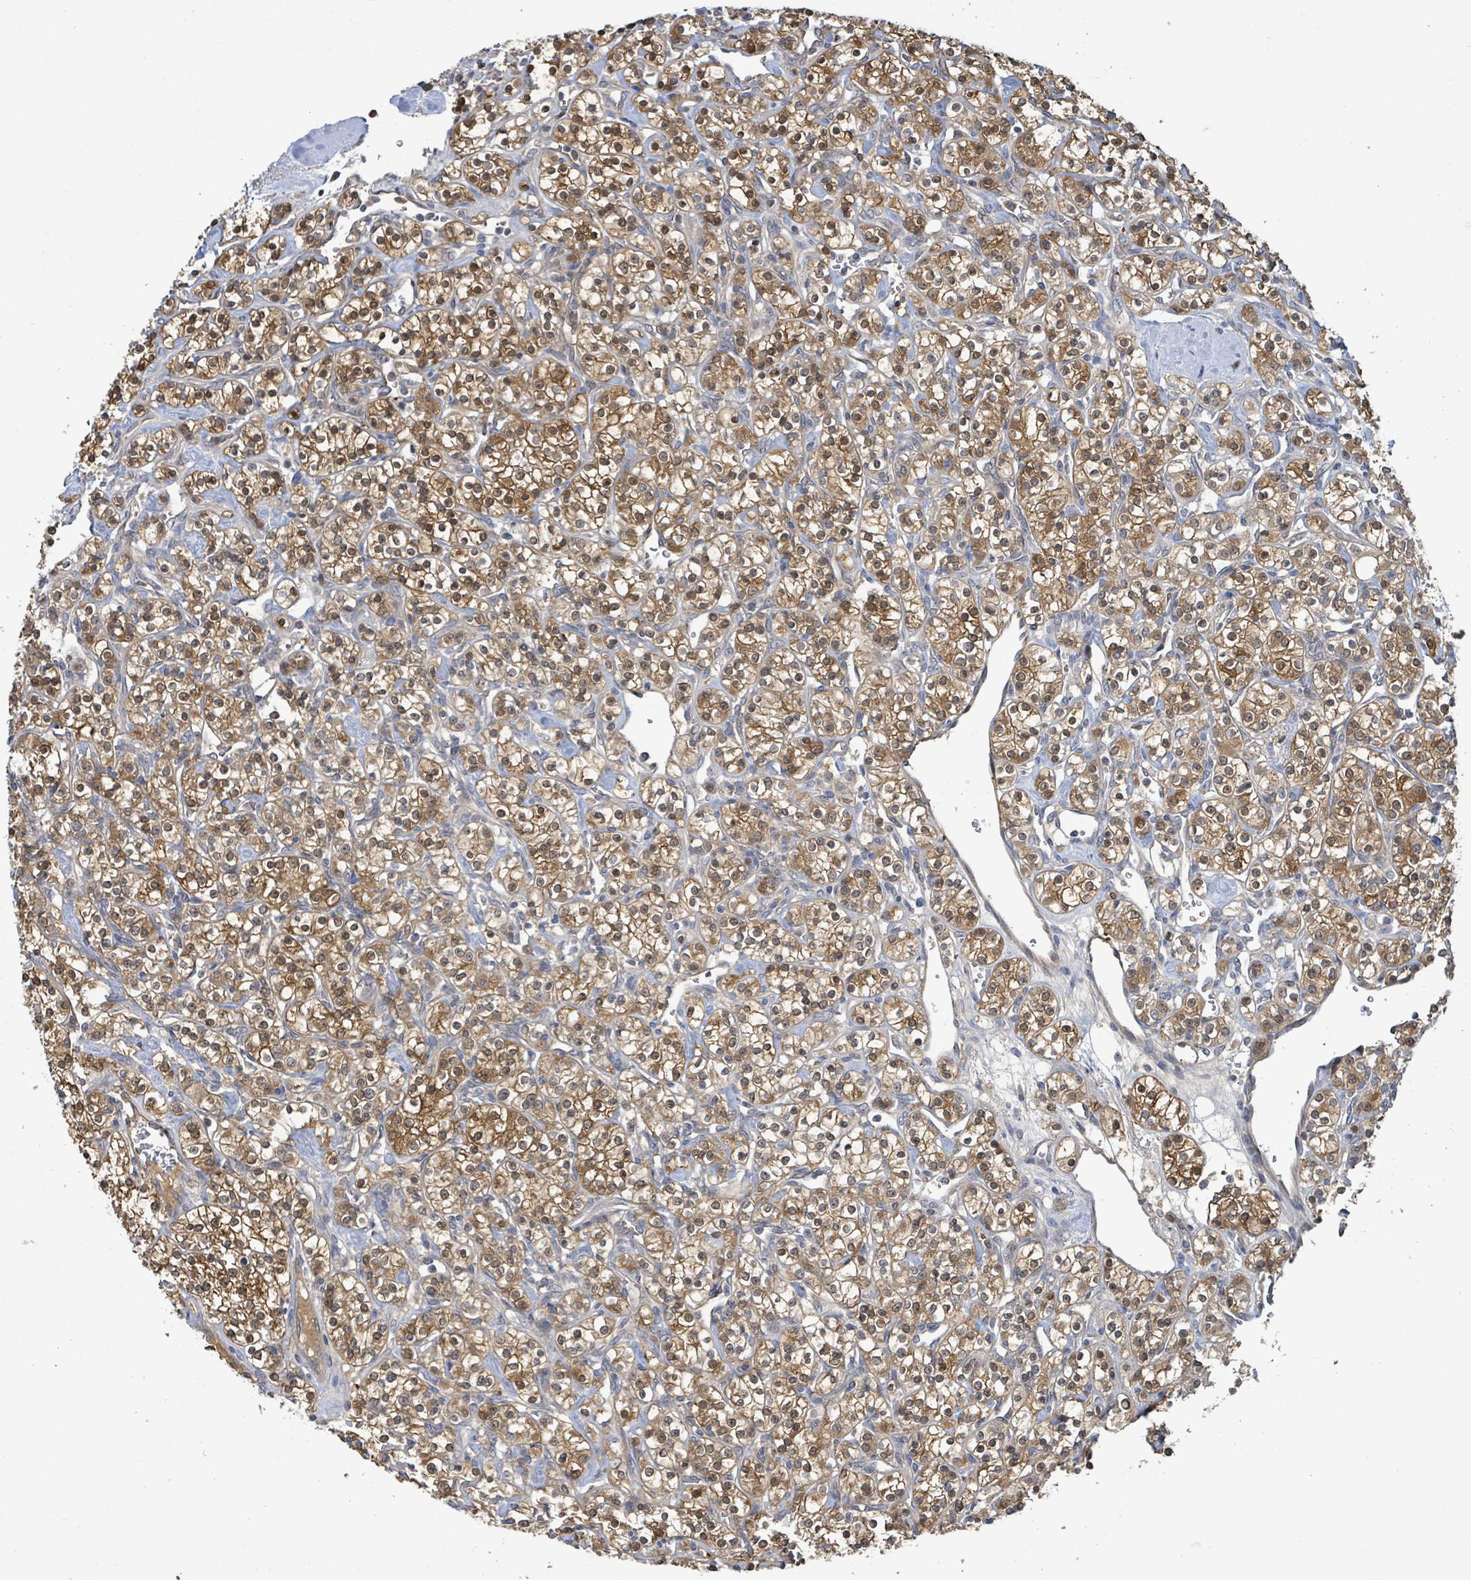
{"staining": {"intensity": "moderate", "quantity": ">75%", "location": "cytoplasmic/membranous"}, "tissue": "renal cancer", "cell_type": "Tumor cells", "image_type": "cancer", "snomed": [{"axis": "morphology", "description": "Adenocarcinoma, NOS"}, {"axis": "topography", "description": "Kidney"}], "caption": "Protein staining reveals moderate cytoplasmic/membranous positivity in approximately >75% of tumor cells in renal cancer.", "gene": "PGAM1", "patient": {"sex": "male", "age": 77}}